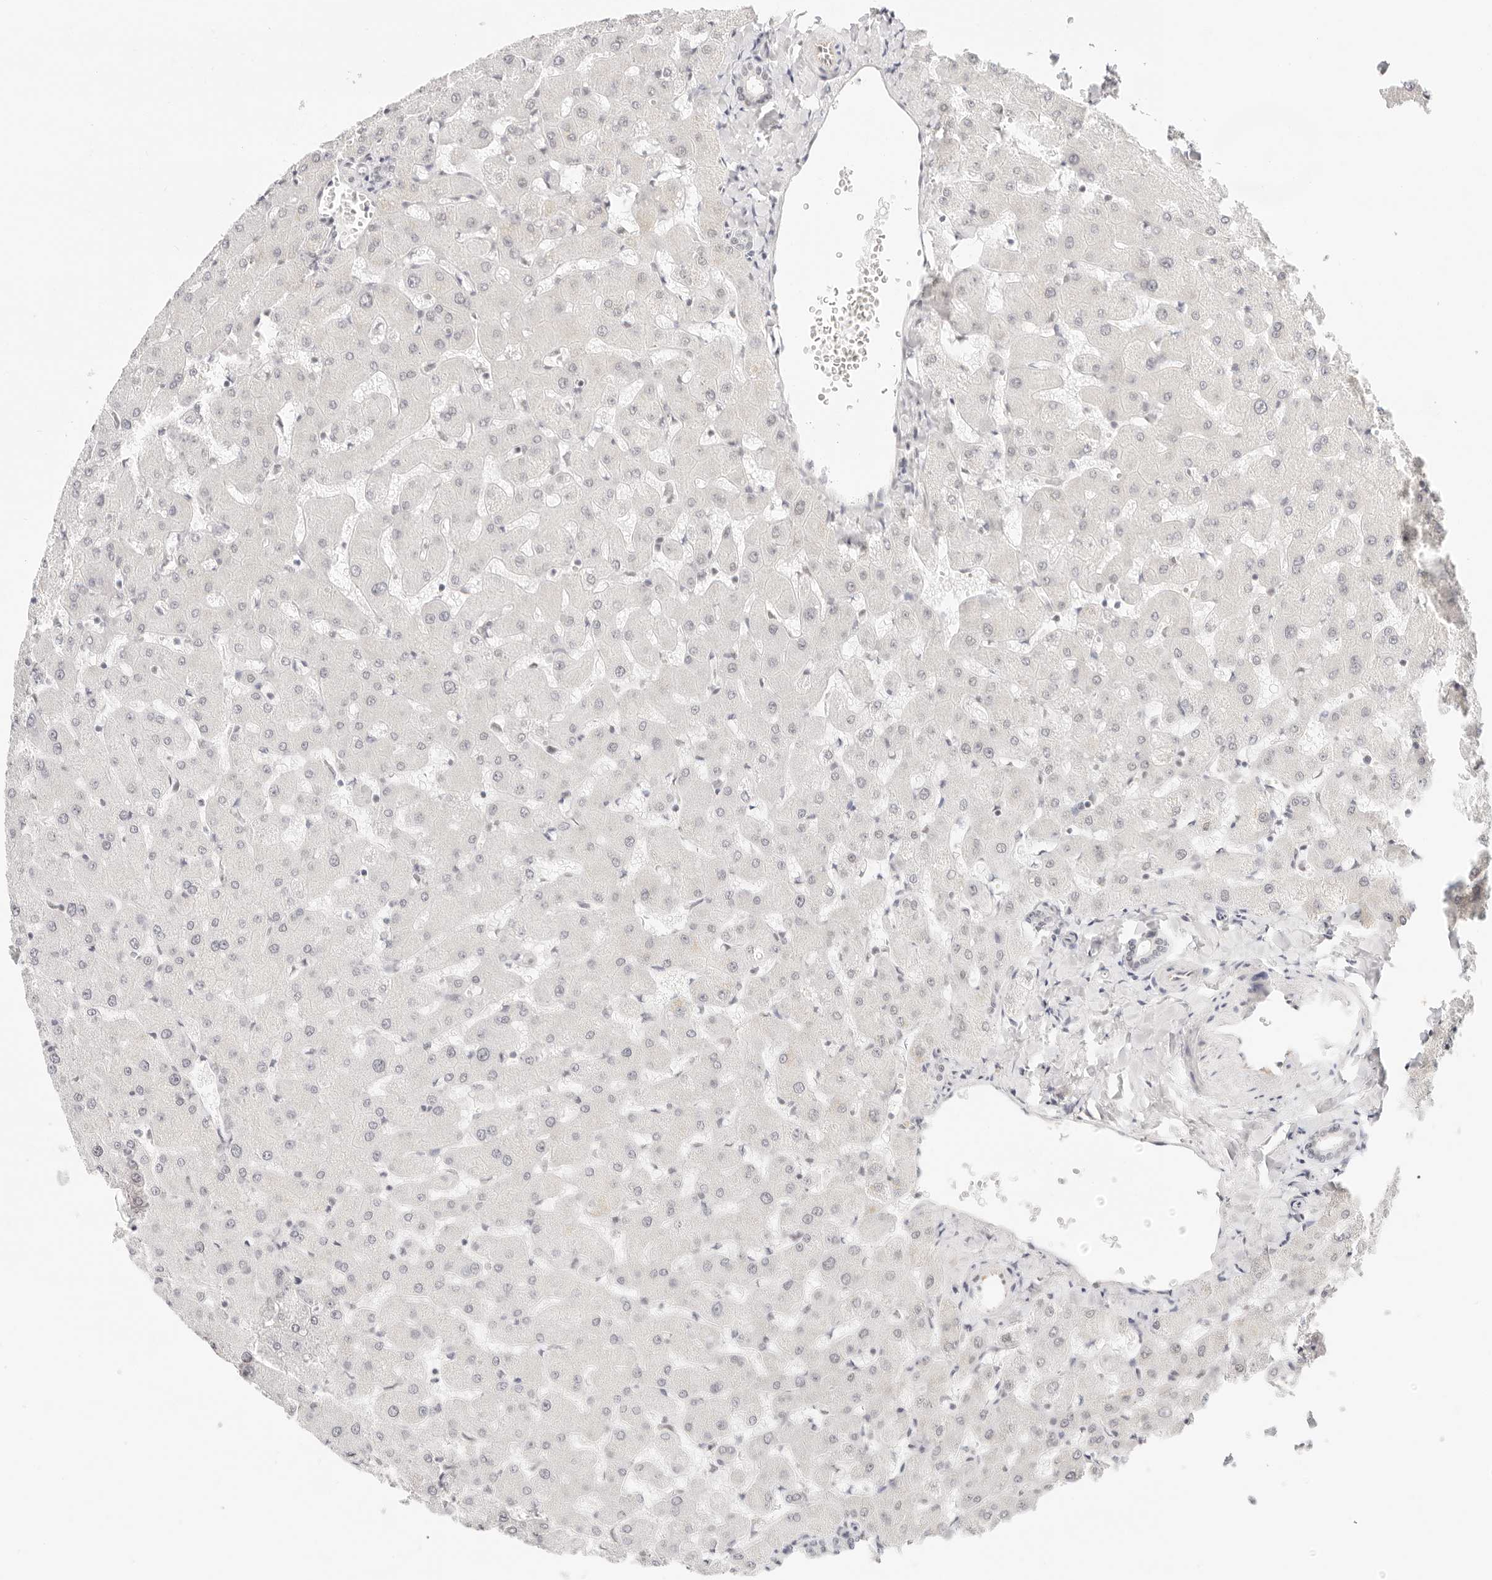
{"staining": {"intensity": "negative", "quantity": "none", "location": "none"}, "tissue": "liver", "cell_type": "Cholangiocytes", "image_type": "normal", "snomed": [{"axis": "morphology", "description": "Normal tissue, NOS"}, {"axis": "topography", "description": "Liver"}], "caption": "This is an IHC image of unremarkable human liver. There is no expression in cholangiocytes.", "gene": "ZC3H11A", "patient": {"sex": "female", "age": 63}}